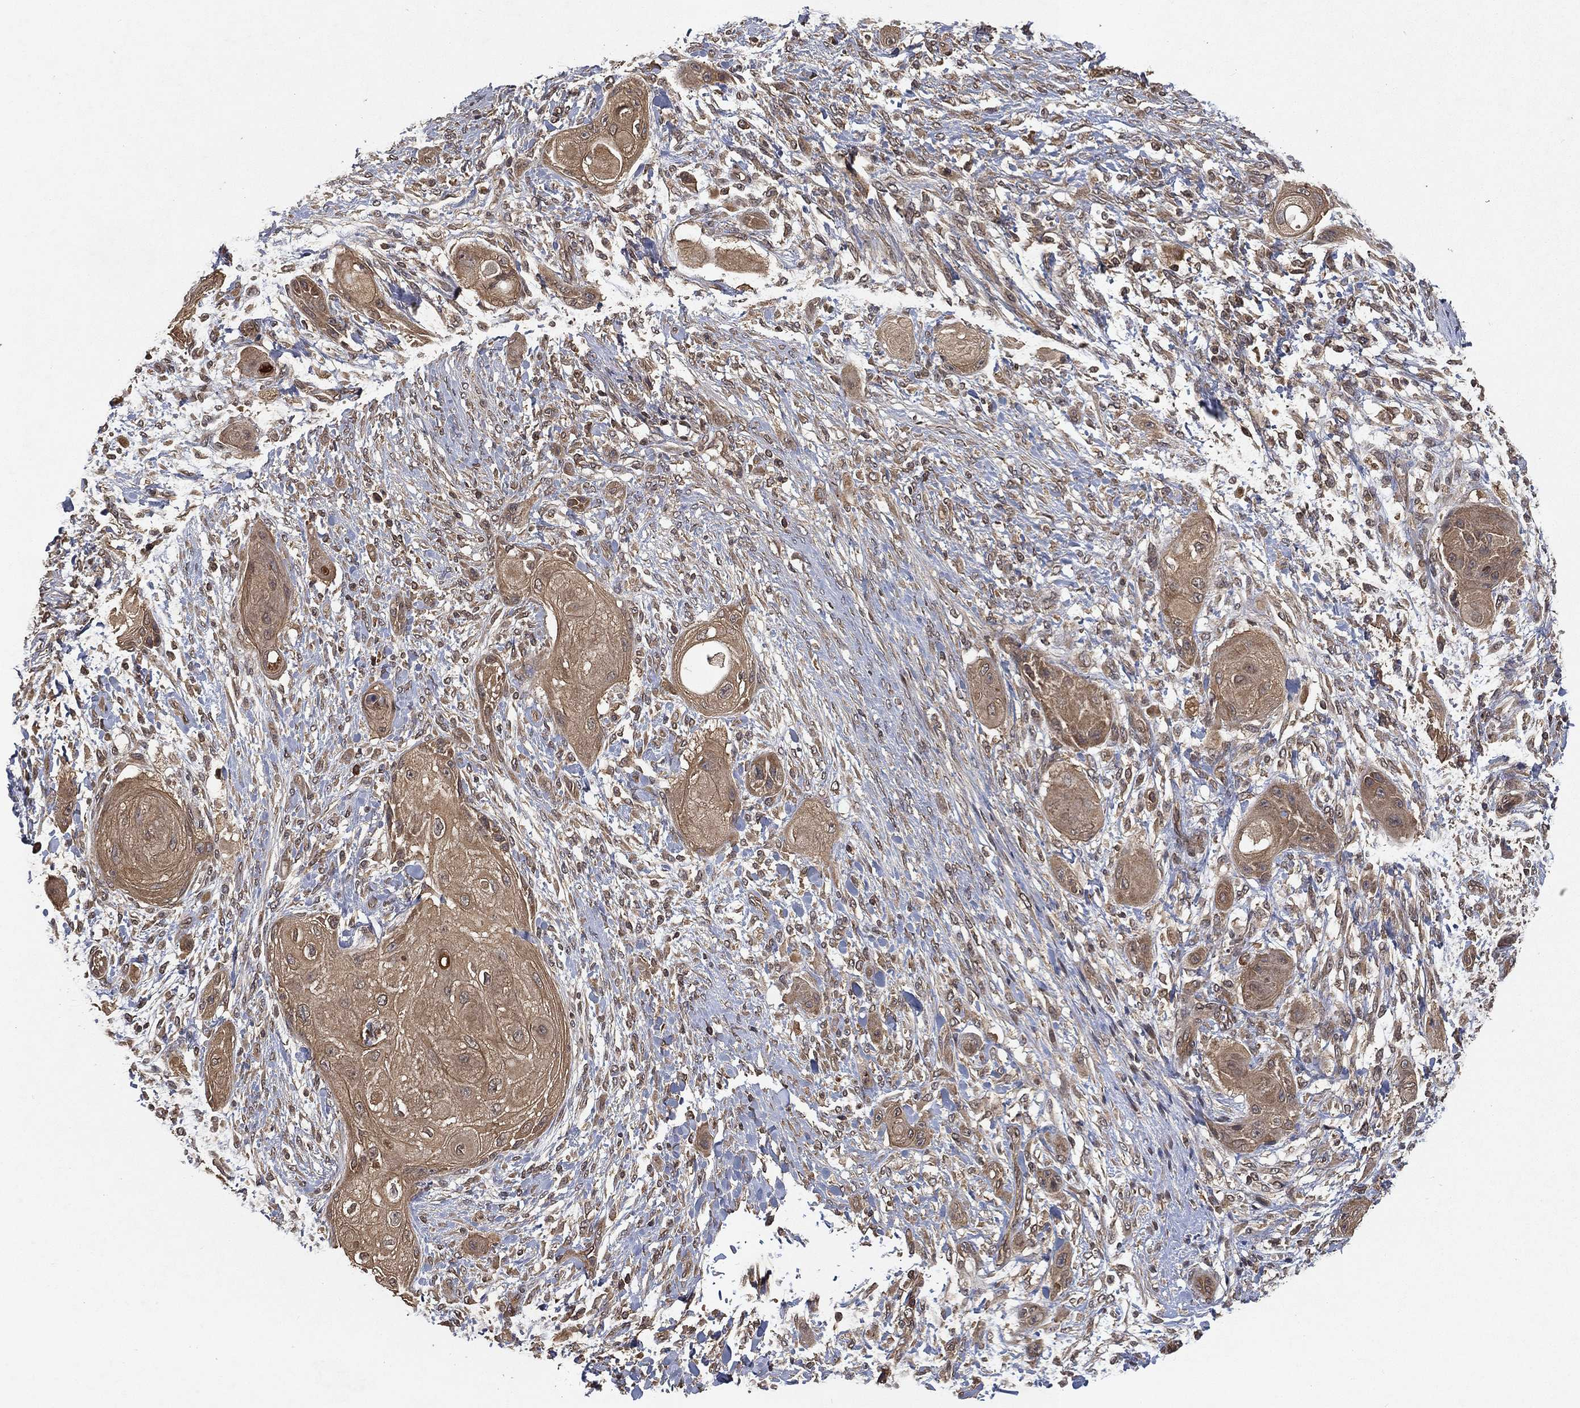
{"staining": {"intensity": "moderate", "quantity": ">75%", "location": "cytoplasmic/membranous"}, "tissue": "skin cancer", "cell_type": "Tumor cells", "image_type": "cancer", "snomed": [{"axis": "morphology", "description": "Squamous cell carcinoma, NOS"}, {"axis": "topography", "description": "Skin"}], "caption": "Moderate cytoplasmic/membranous expression is appreciated in about >75% of tumor cells in skin cancer. Nuclei are stained in blue.", "gene": "UBA5", "patient": {"sex": "male", "age": 62}}